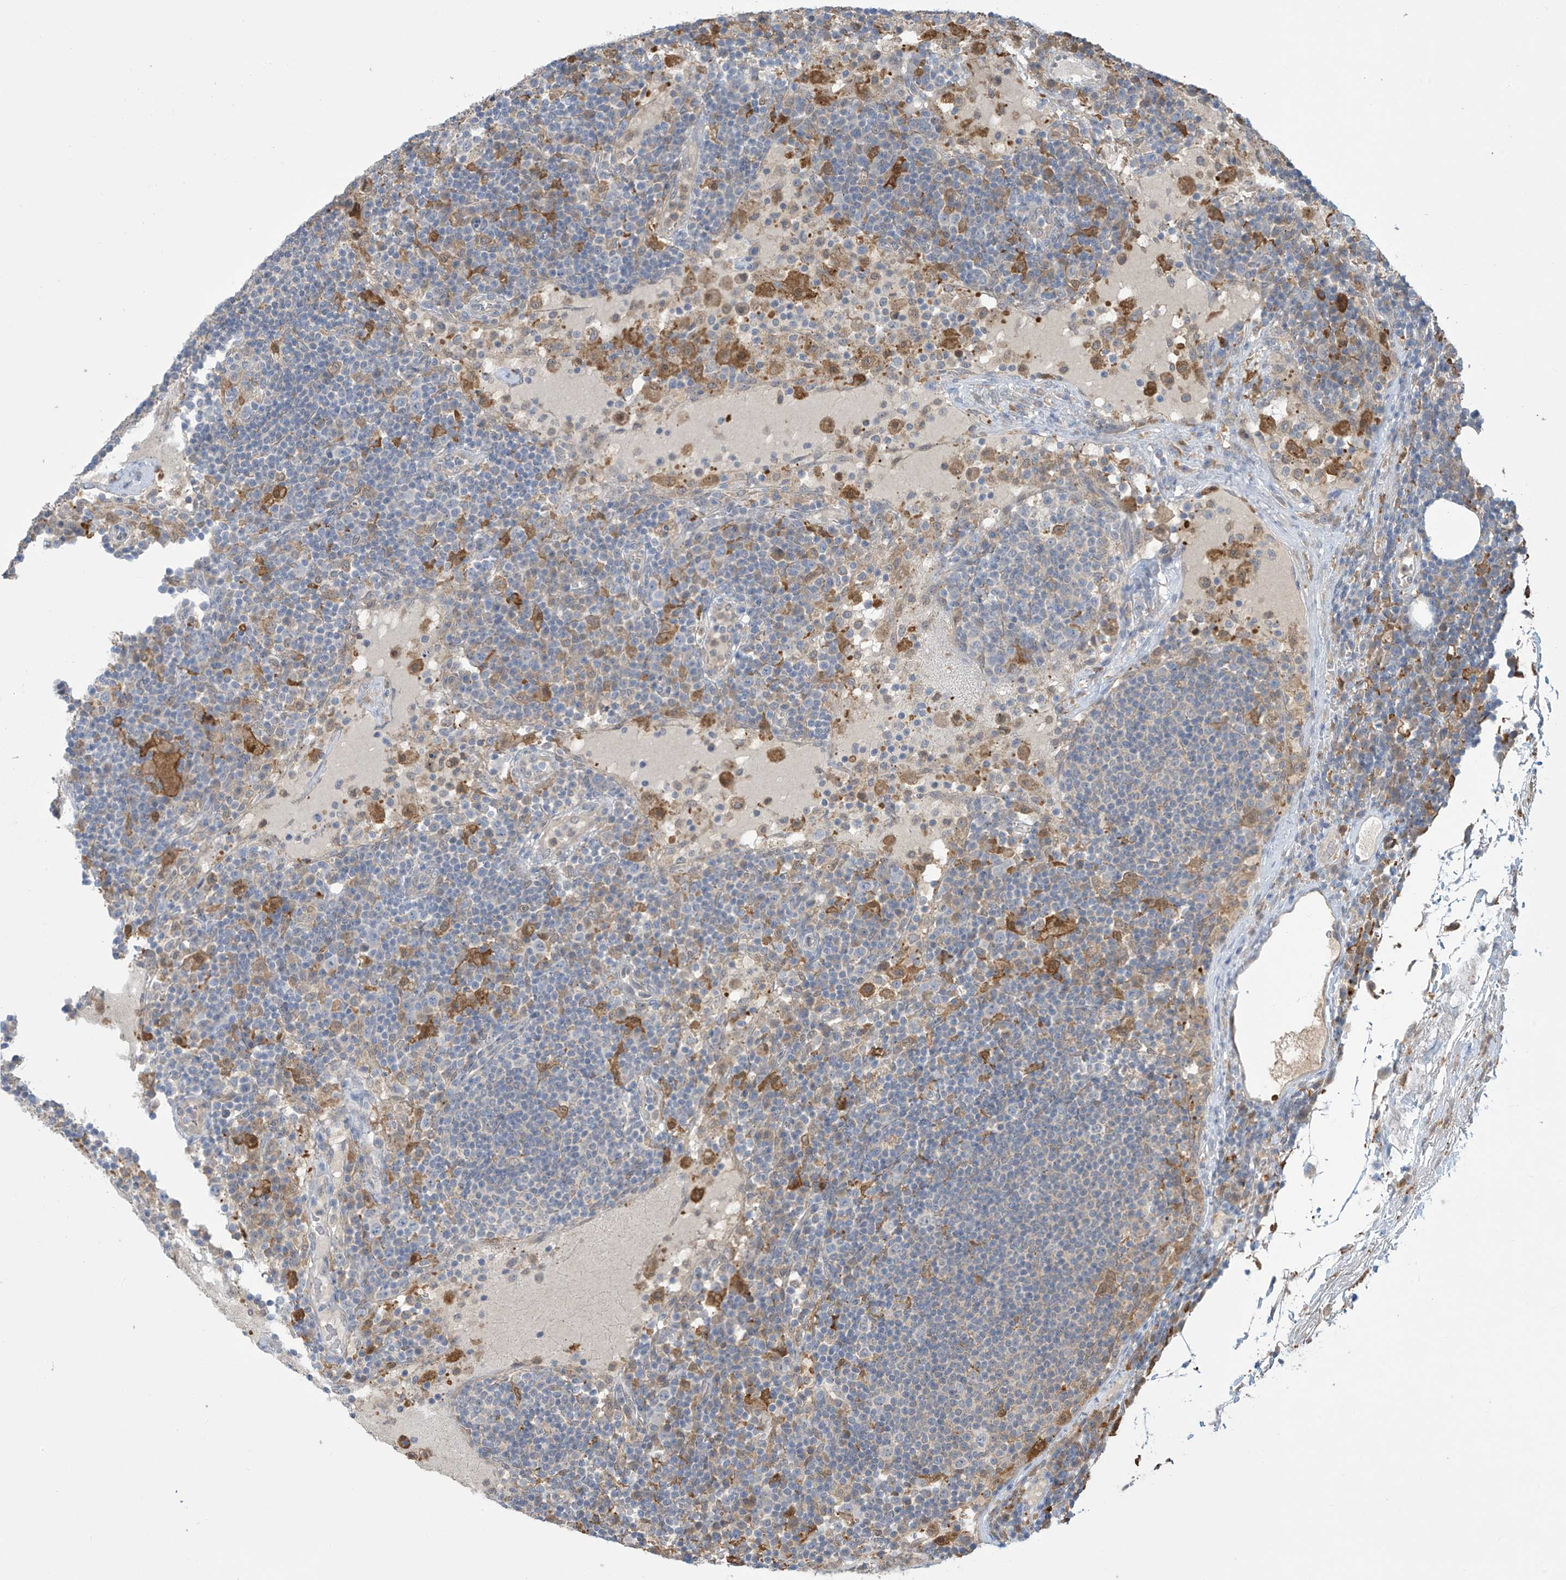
{"staining": {"intensity": "negative", "quantity": "none", "location": "none"}, "tissue": "lymph node", "cell_type": "Germinal center cells", "image_type": "normal", "snomed": [{"axis": "morphology", "description": "Normal tissue, NOS"}, {"axis": "topography", "description": "Lymph node"}], "caption": "Immunohistochemistry (IHC) micrograph of benign lymph node: lymph node stained with DAB shows no significant protein expression in germinal center cells.", "gene": "IDH1", "patient": {"sex": "female", "age": 53}}